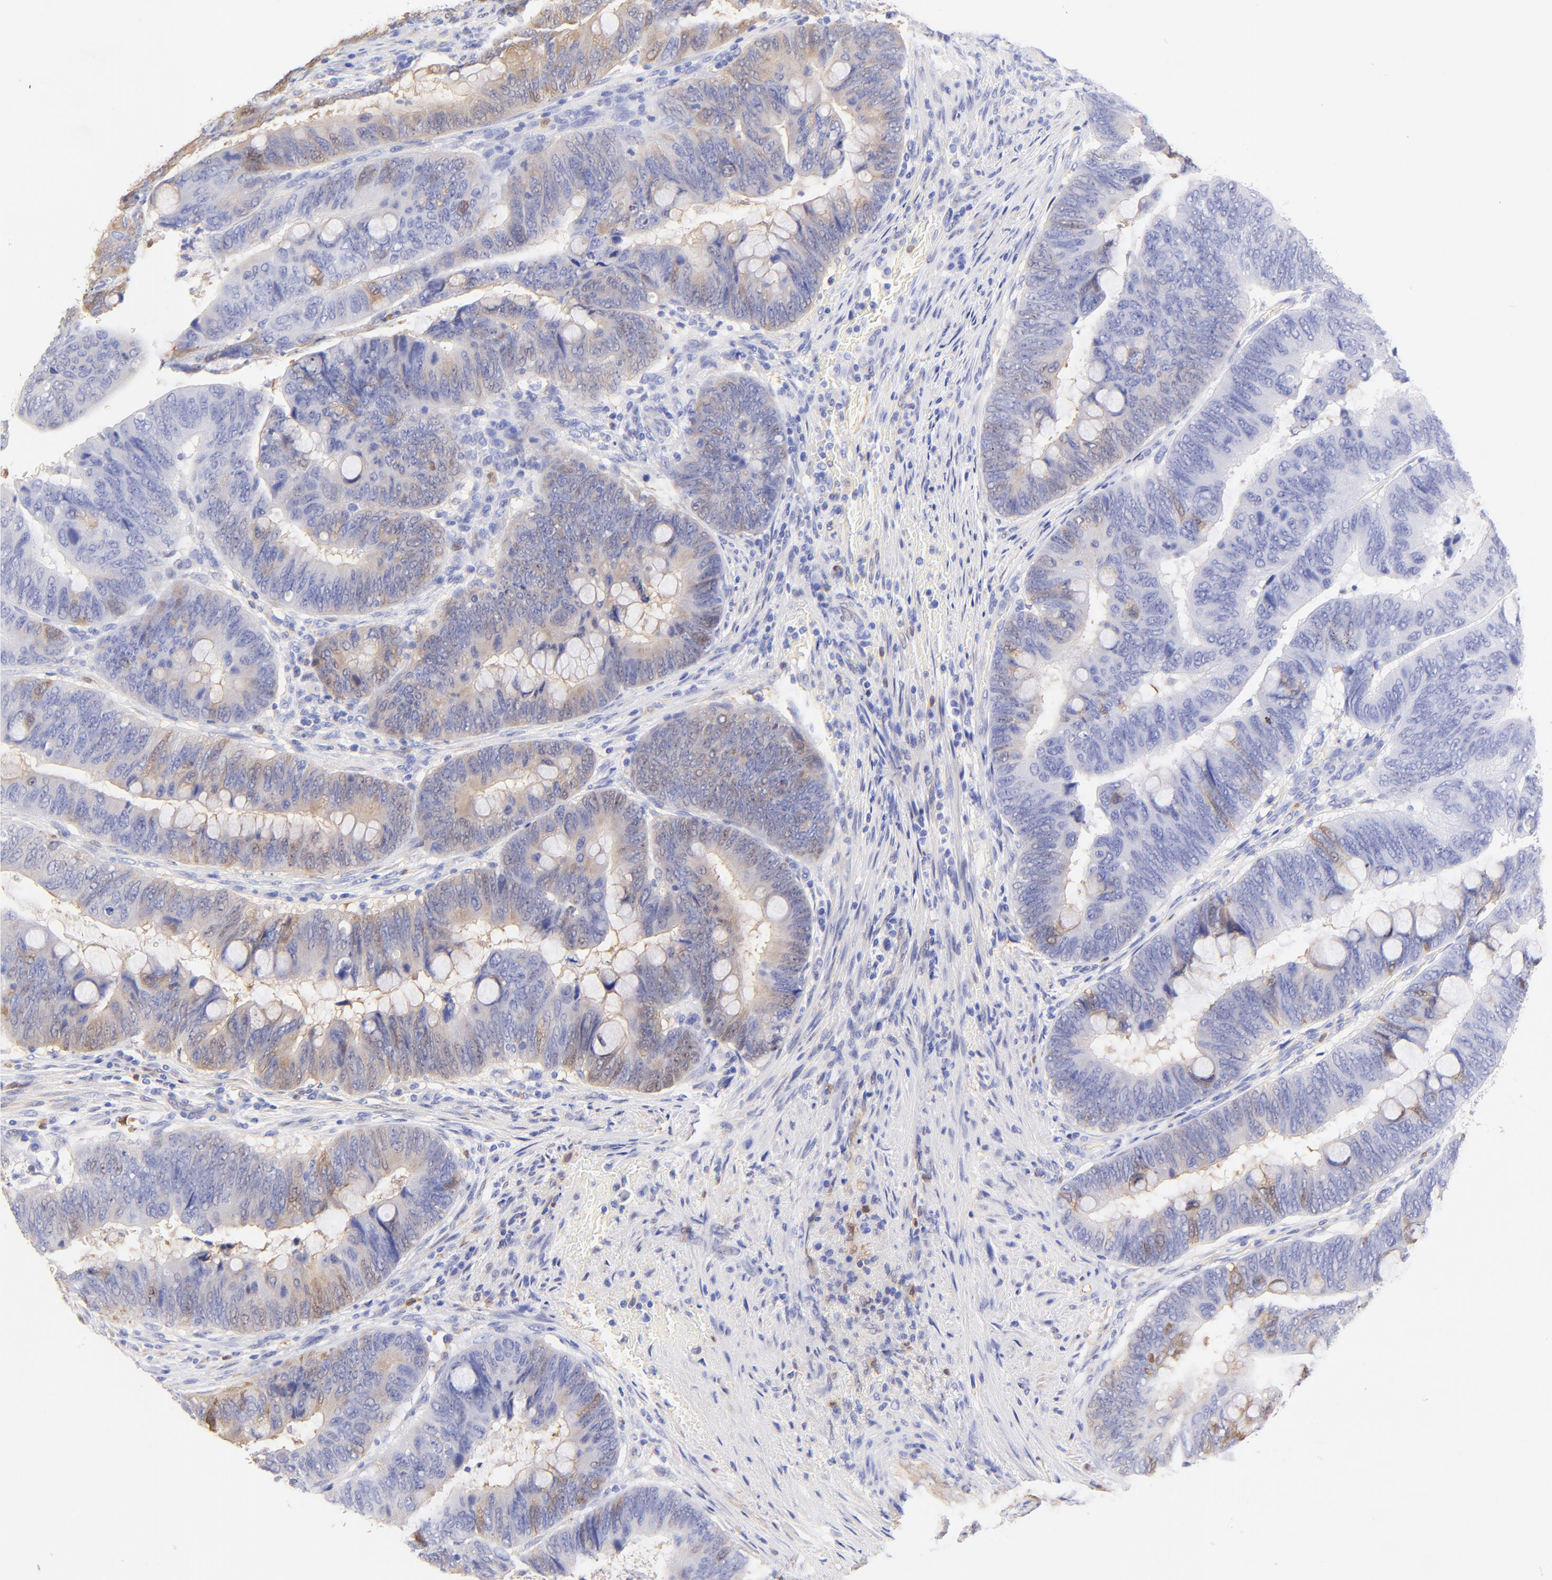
{"staining": {"intensity": "weak", "quantity": "<25%", "location": "cytoplasmic/membranous"}, "tissue": "colorectal cancer", "cell_type": "Tumor cells", "image_type": "cancer", "snomed": [{"axis": "morphology", "description": "Normal tissue, NOS"}, {"axis": "morphology", "description": "Adenocarcinoma, NOS"}, {"axis": "topography", "description": "Rectum"}], "caption": "The photomicrograph exhibits no staining of tumor cells in adenocarcinoma (colorectal).", "gene": "ALDH1A1", "patient": {"sex": "male", "age": 92}}